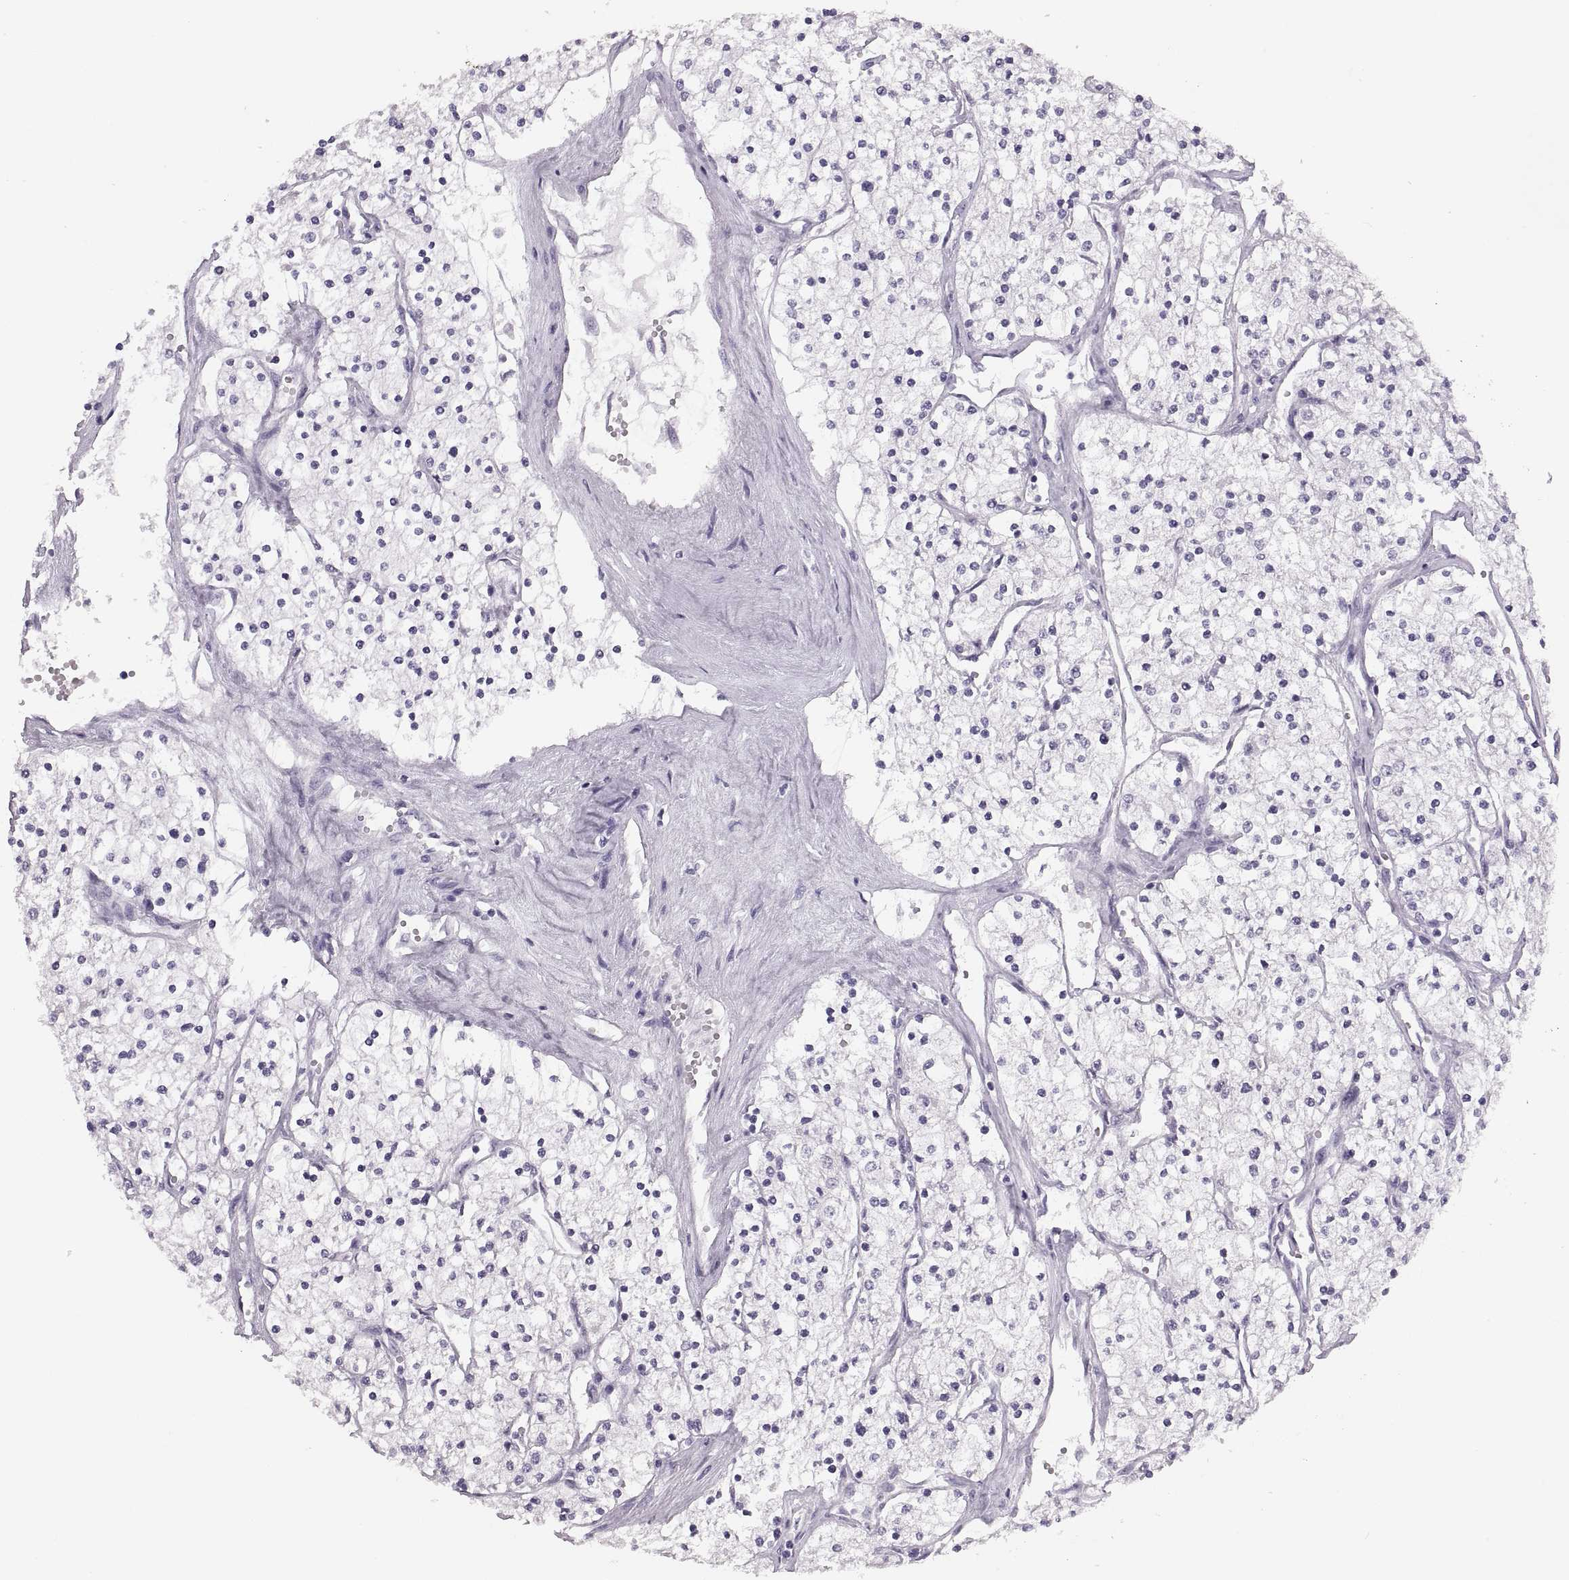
{"staining": {"intensity": "negative", "quantity": "none", "location": "none"}, "tissue": "renal cancer", "cell_type": "Tumor cells", "image_type": "cancer", "snomed": [{"axis": "morphology", "description": "Adenocarcinoma, NOS"}, {"axis": "topography", "description": "Kidney"}], "caption": "This is an immunohistochemistry (IHC) histopathology image of human renal cancer. There is no positivity in tumor cells.", "gene": "ADH6", "patient": {"sex": "male", "age": 80}}